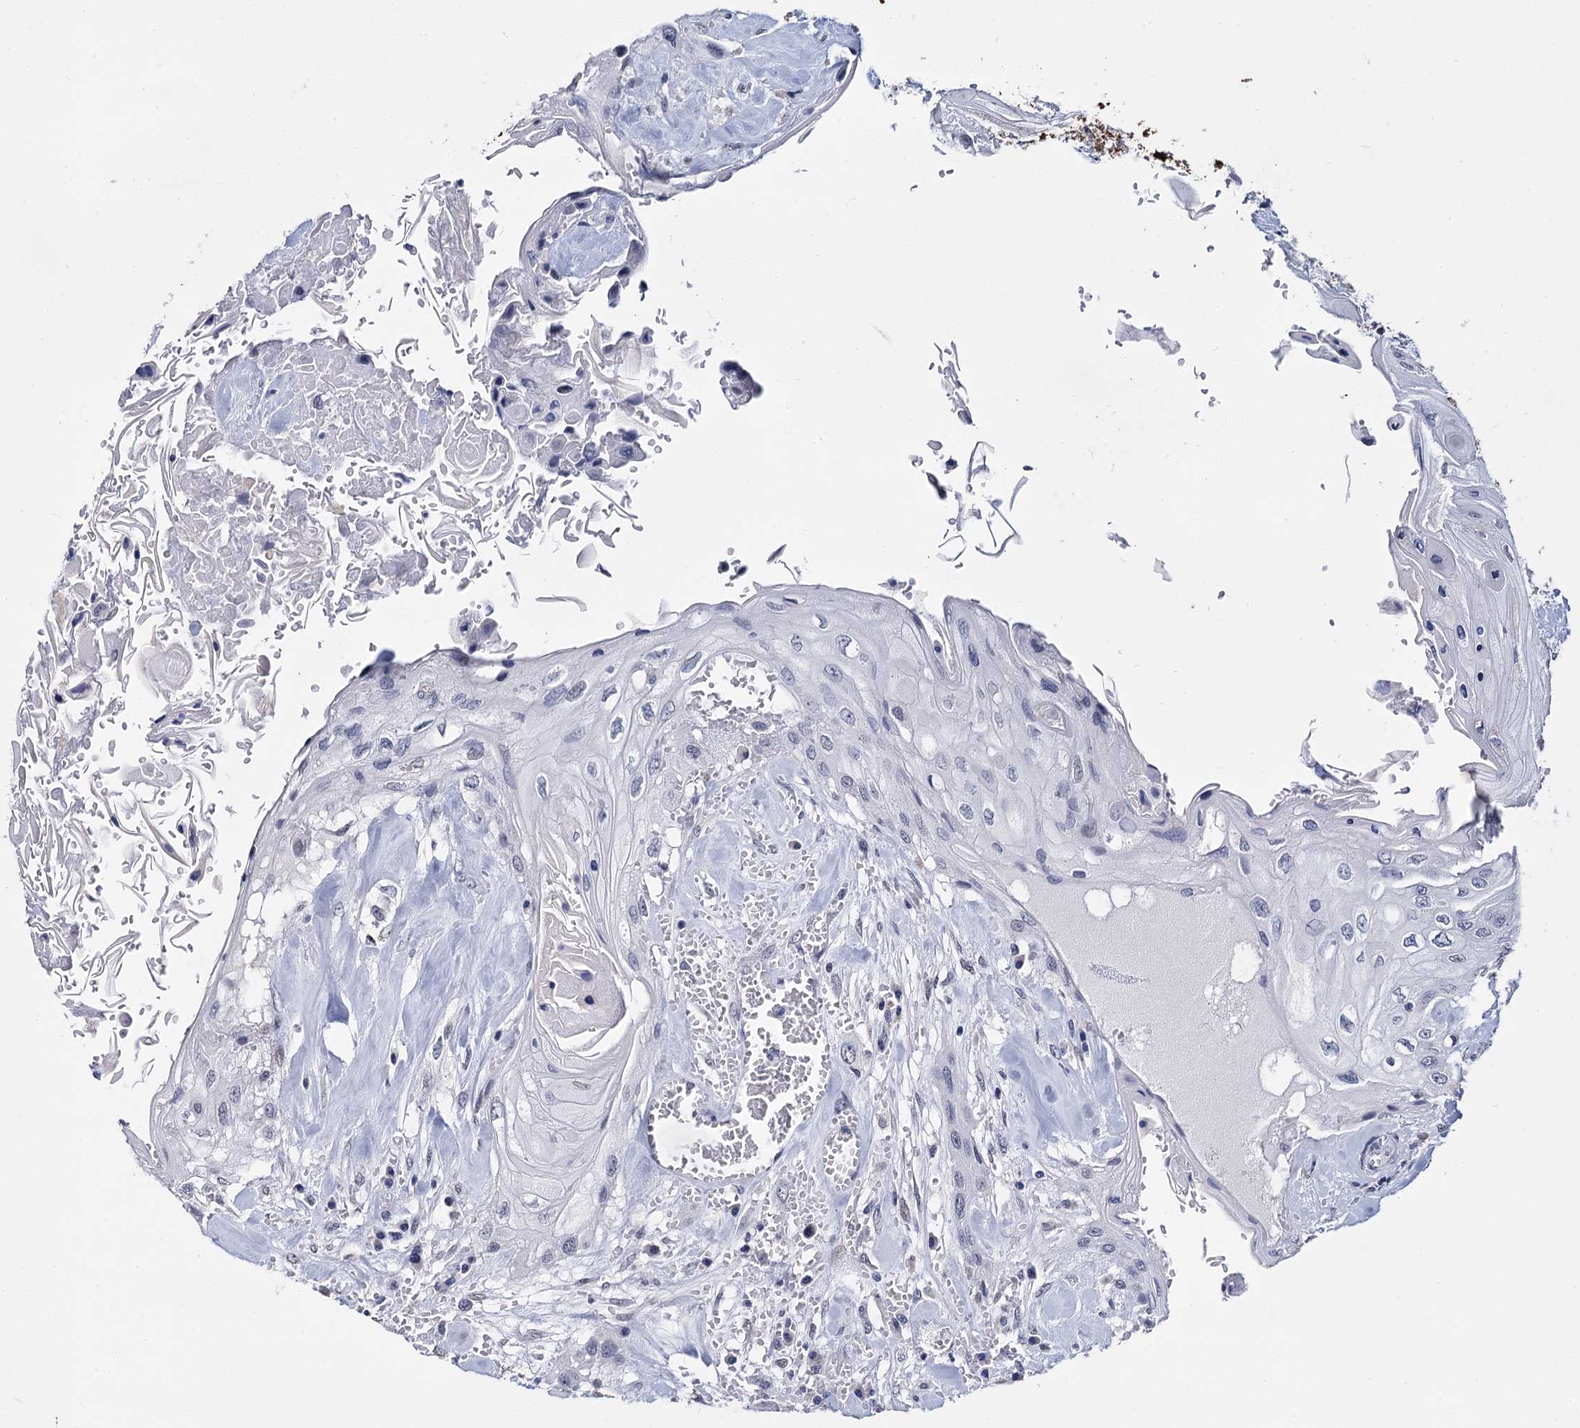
{"staining": {"intensity": "negative", "quantity": "none", "location": "none"}, "tissue": "head and neck cancer", "cell_type": "Tumor cells", "image_type": "cancer", "snomed": [{"axis": "morphology", "description": "Squamous cell carcinoma, NOS"}, {"axis": "topography", "description": "Head-Neck"}], "caption": "Head and neck squamous cell carcinoma was stained to show a protein in brown. There is no significant staining in tumor cells.", "gene": "MAGEA4", "patient": {"sex": "female", "age": 43}}